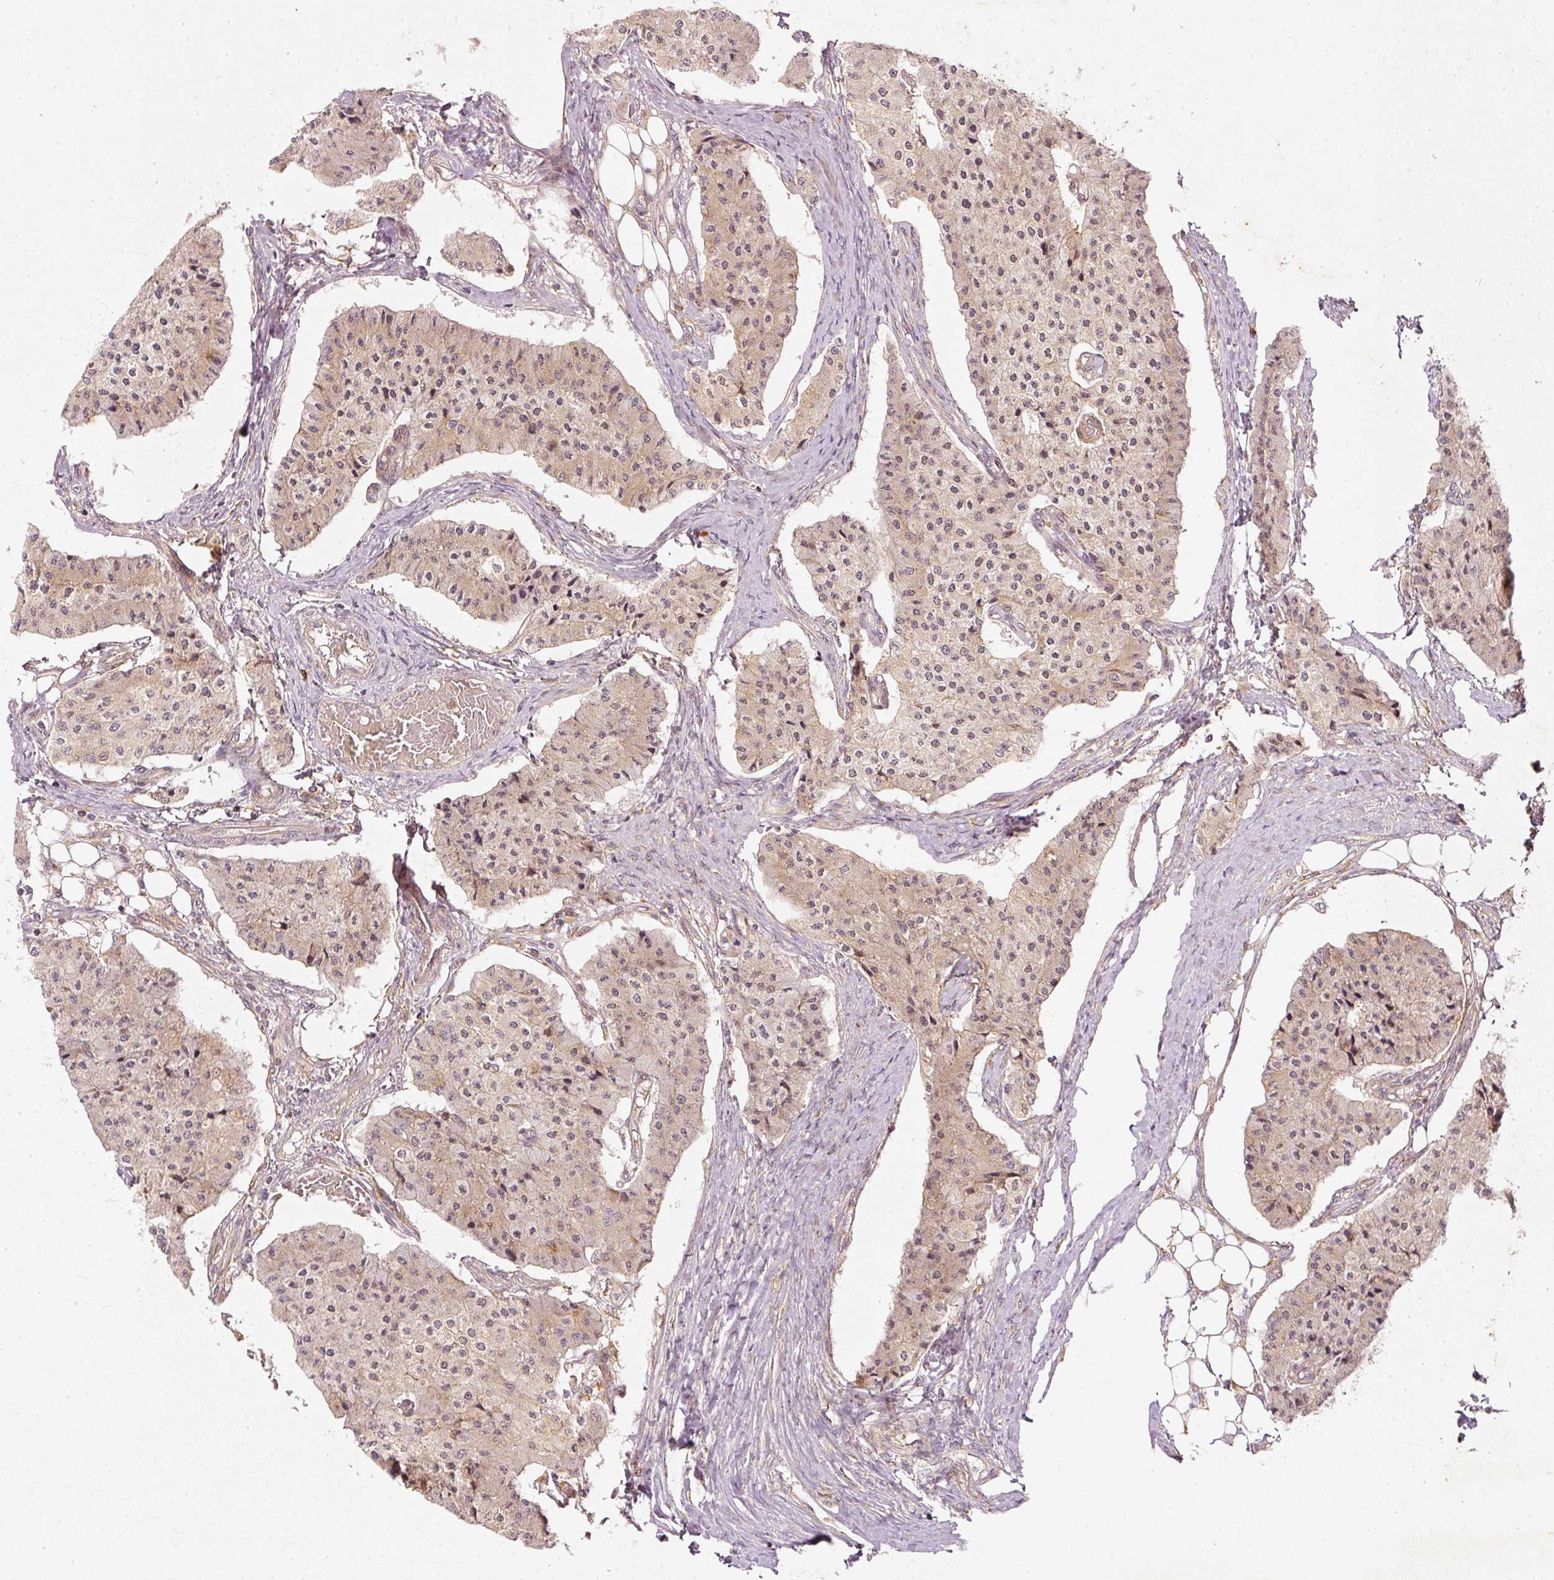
{"staining": {"intensity": "weak", "quantity": "25%-75%", "location": "cytoplasmic/membranous,nuclear"}, "tissue": "carcinoid", "cell_type": "Tumor cells", "image_type": "cancer", "snomed": [{"axis": "morphology", "description": "Carcinoid, malignant, NOS"}, {"axis": "topography", "description": "Colon"}], "caption": "Carcinoid (malignant) stained with immunohistochemistry demonstrates weak cytoplasmic/membranous and nuclear expression in approximately 25%-75% of tumor cells. Nuclei are stained in blue.", "gene": "ZNF580", "patient": {"sex": "female", "age": 52}}